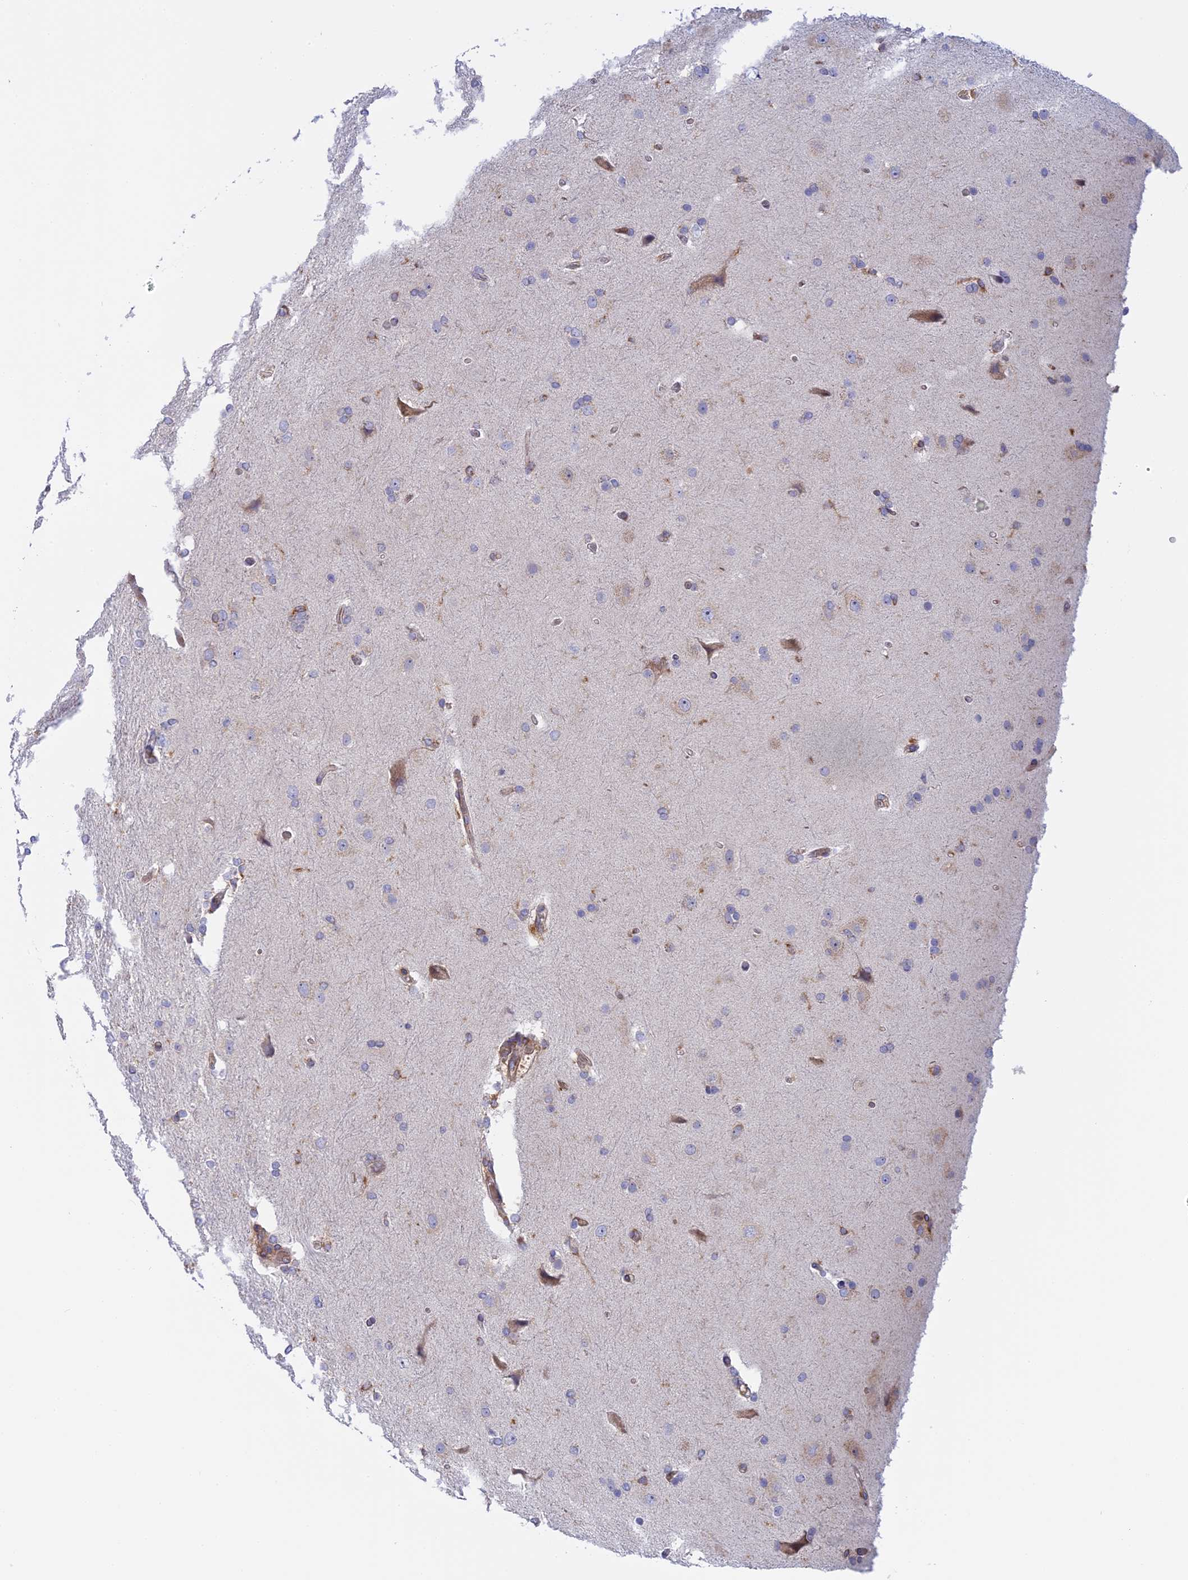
{"staining": {"intensity": "negative", "quantity": "none", "location": "none"}, "tissue": "glioma", "cell_type": "Tumor cells", "image_type": "cancer", "snomed": [{"axis": "morphology", "description": "Glioma, malignant, High grade"}, {"axis": "topography", "description": "Brain"}], "caption": "Histopathology image shows no protein staining in tumor cells of glioma tissue. (DAB (3,3'-diaminobenzidine) IHC with hematoxylin counter stain).", "gene": "GMIP", "patient": {"sex": "male", "age": 72}}